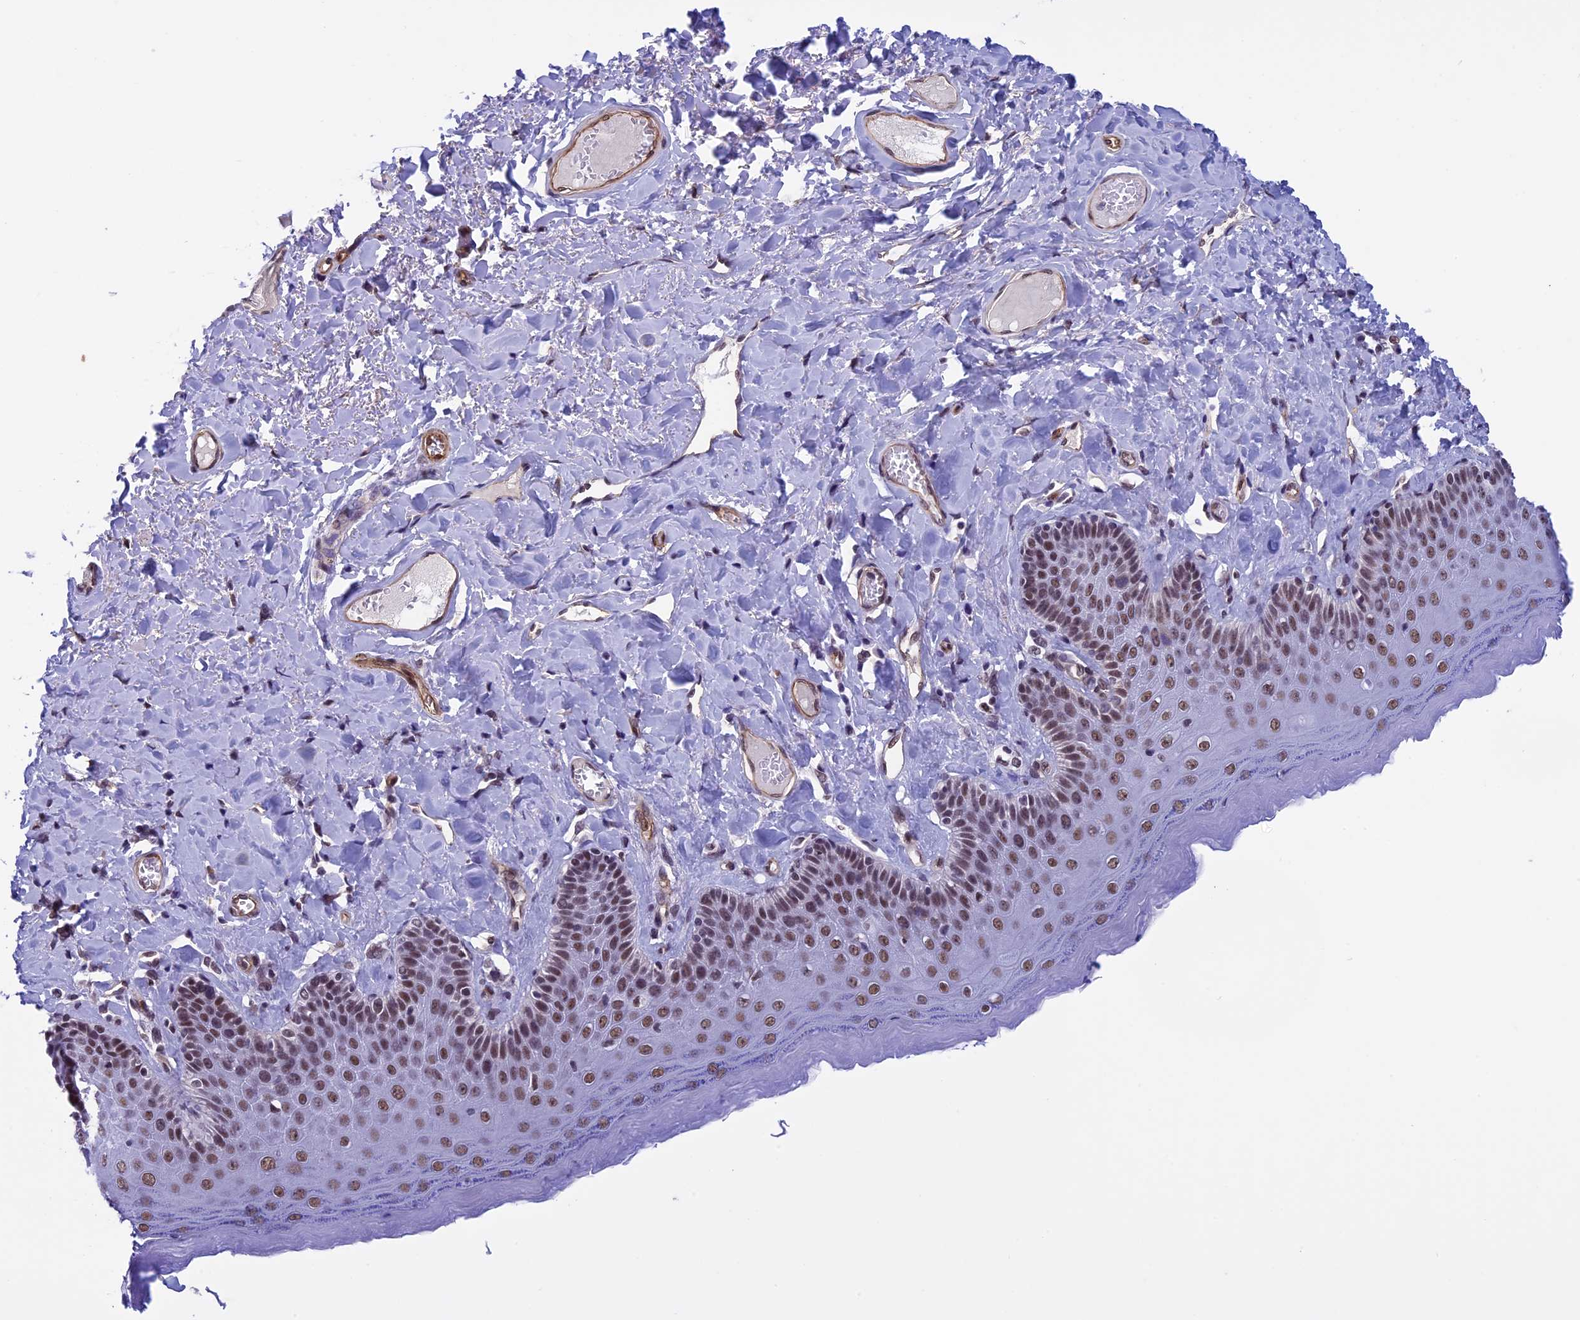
{"staining": {"intensity": "strong", "quantity": ">75%", "location": "nuclear"}, "tissue": "skin", "cell_type": "Epidermal cells", "image_type": "normal", "snomed": [{"axis": "morphology", "description": "Normal tissue, NOS"}, {"axis": "topography", "description": "Anal"}], "caption": "Epidermal cells exhibit high levels of strong nuclear expression in approximately >75% of cells in benign skin.", "gene": "NIPBL", "patient": {"sex": "male", "age": 69}}